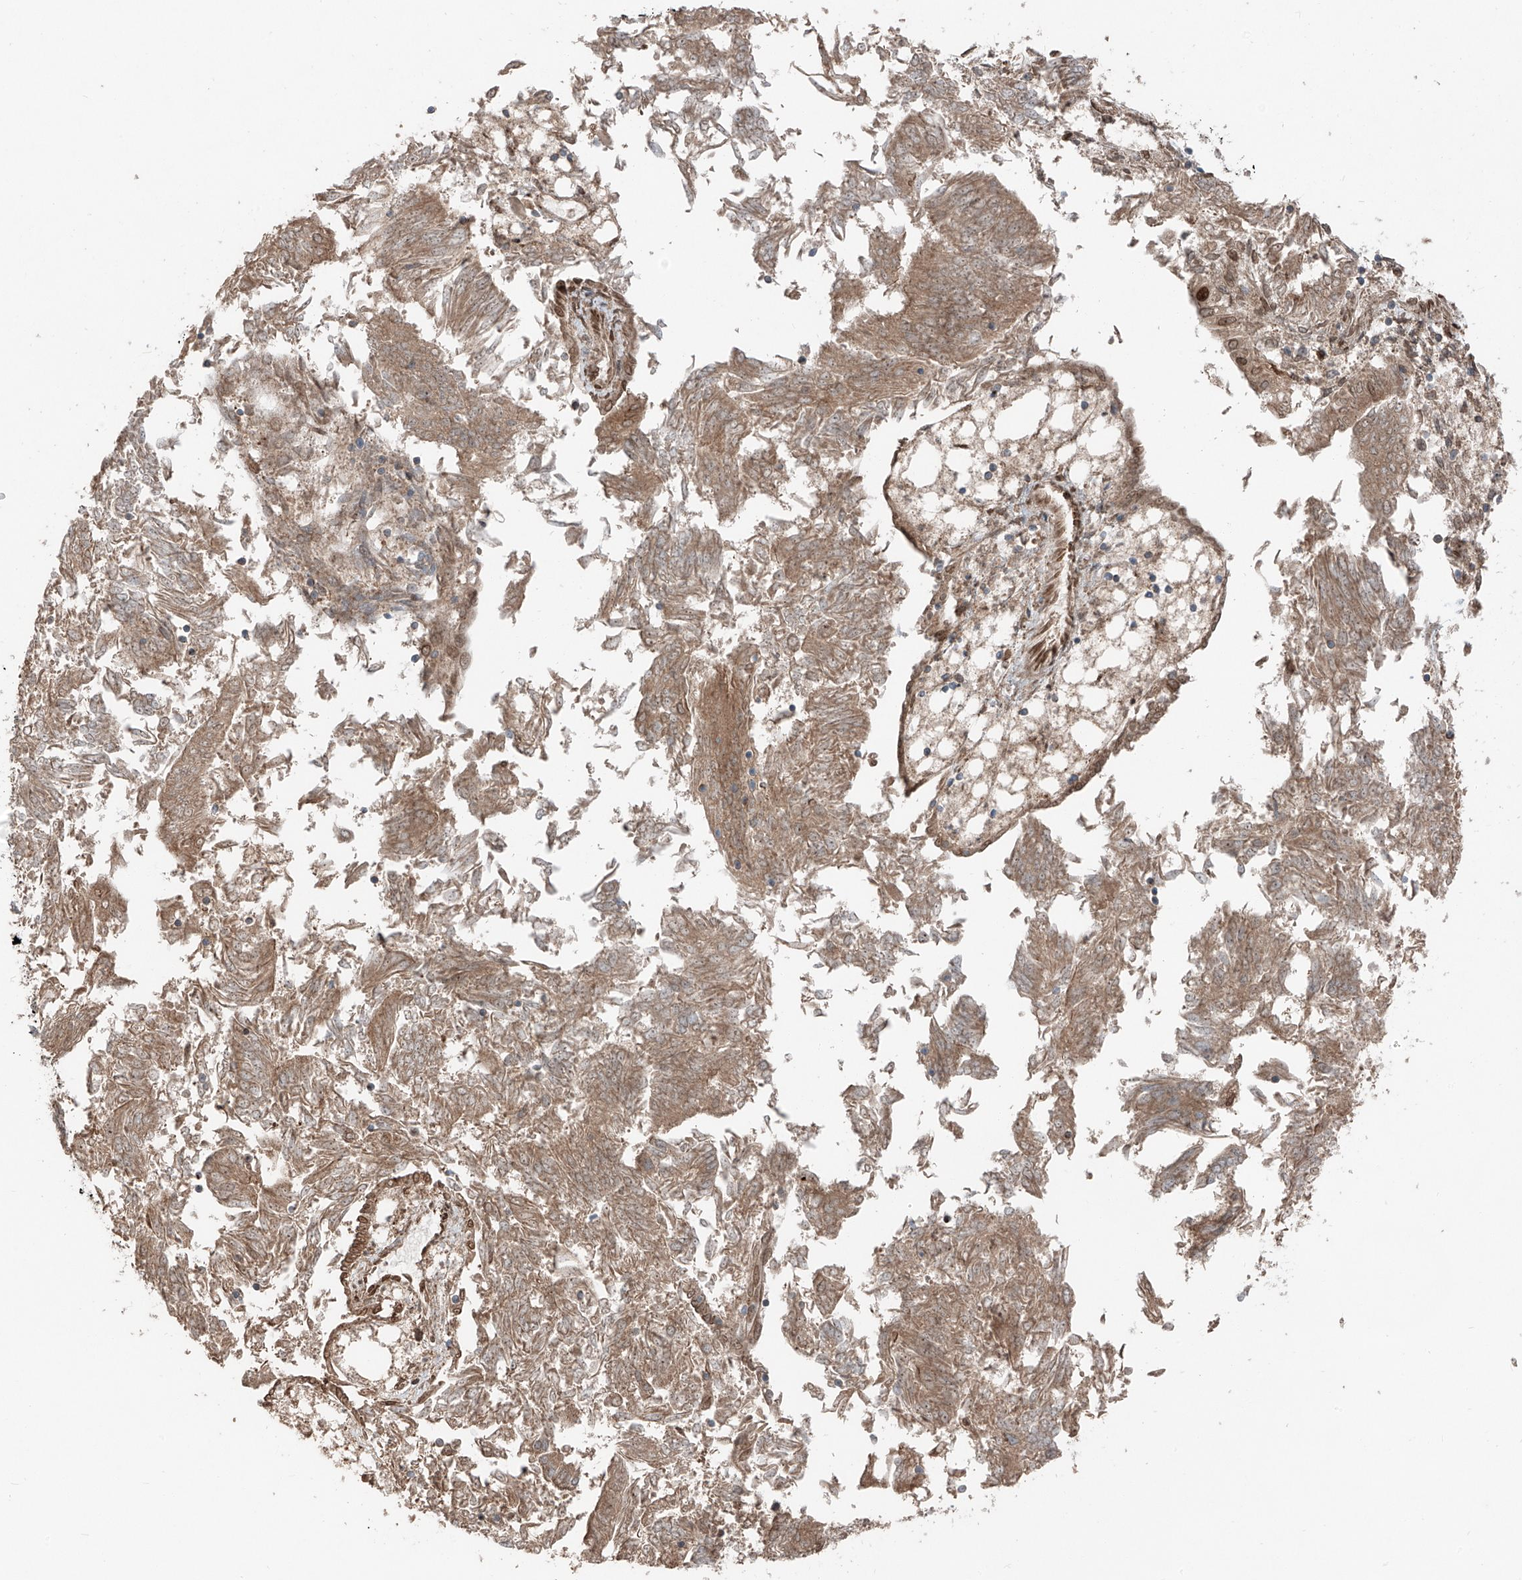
{"staining": {"intensity": "moderate", "quantity": ">75%", "location": "cytoplasmic/membranous"}, "tissue": "endometrial cancer", "cell_type": "Tumor cells", "image_type": "cancer", "snomed": [{"axis": "morphology", "description": "Adenocarcinoma, NOS"}, {"axis": "topography", "description": "Endometrium"}], "caption": "Endometrial adenocarcinoma stained with a protein marker reveals moderate staining in tumor cells.", "gene": "CEP162", "patient": {"sex": "female", "age": 58}}